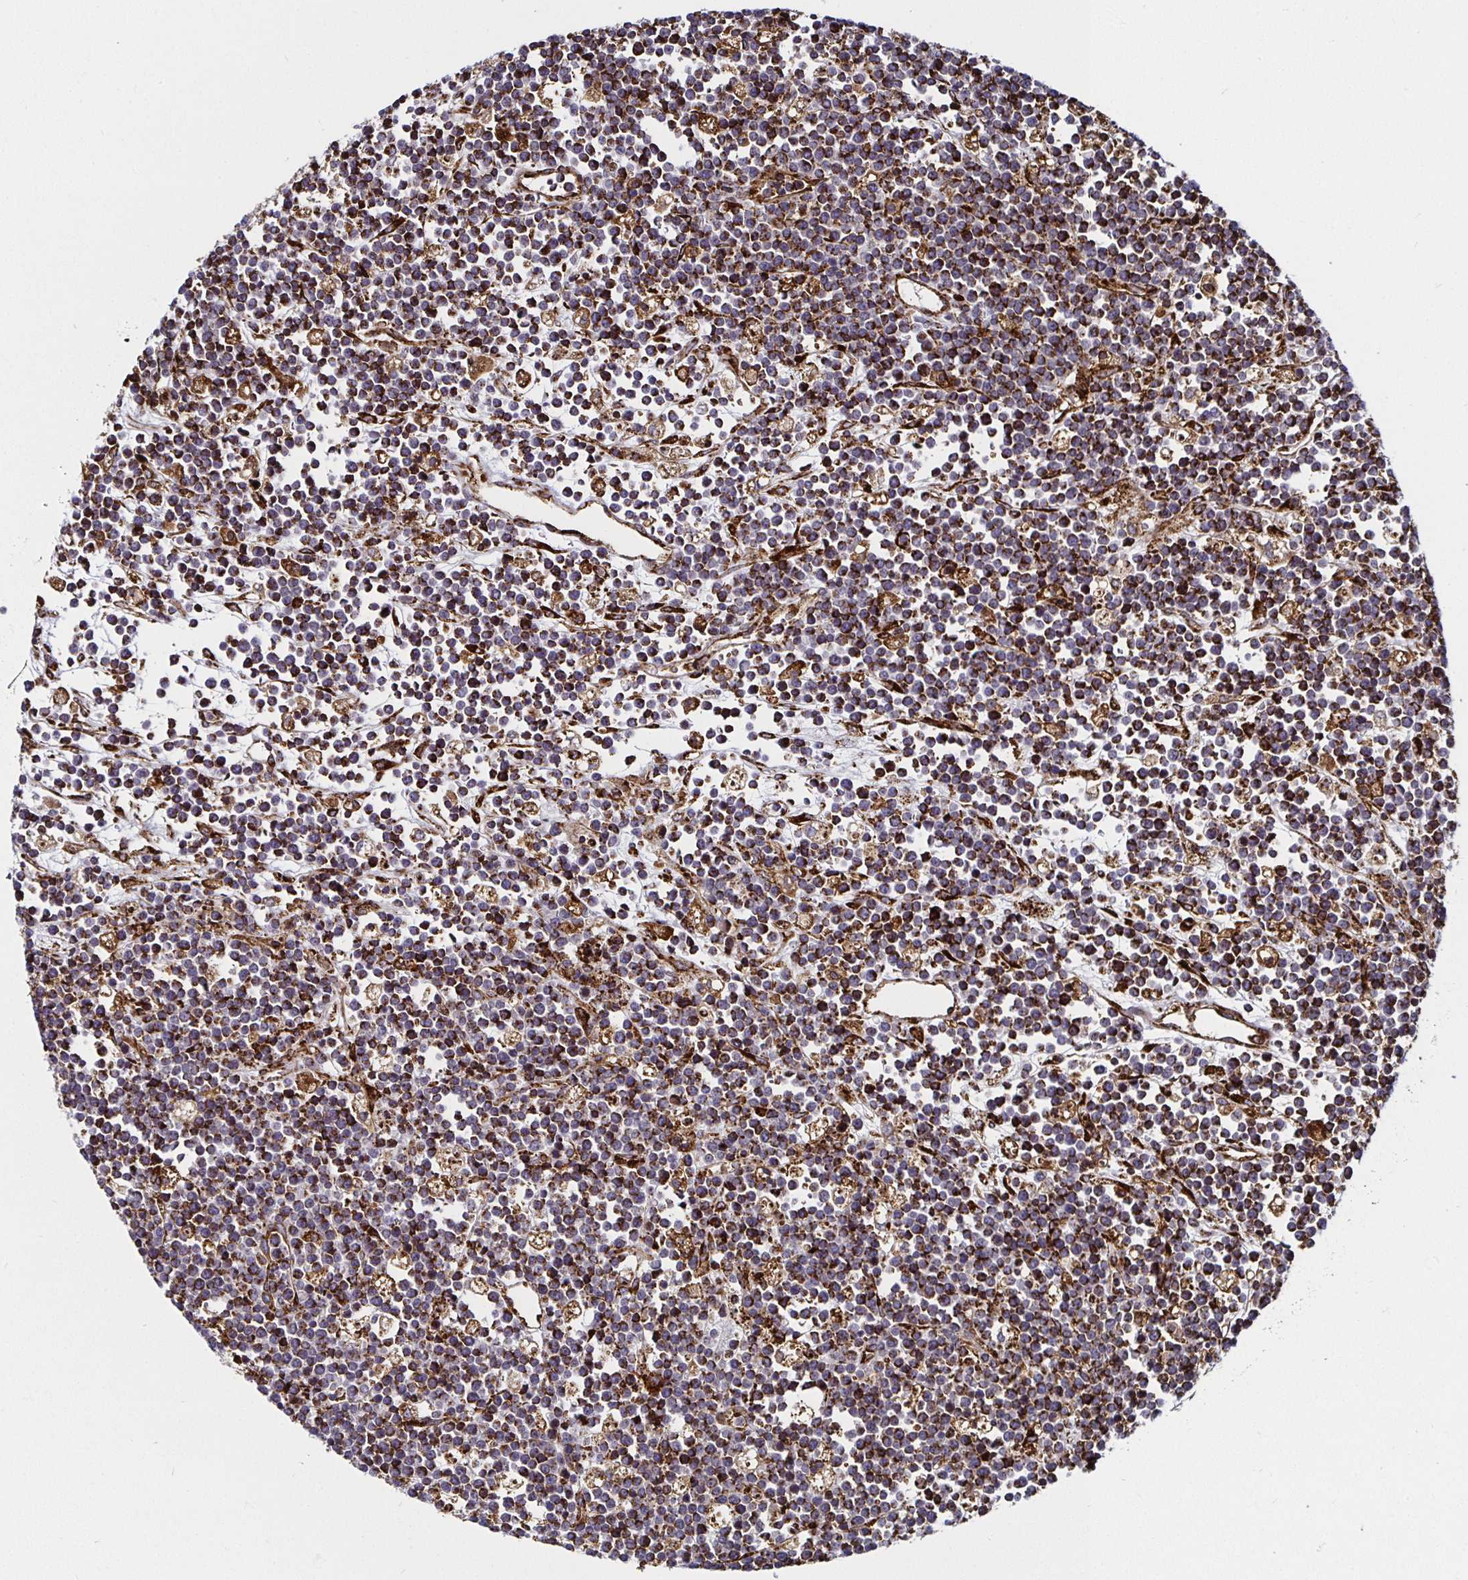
{"staining": {"intensity": "moderate", "quantity": ">75%", "location": "cytoplasmic/membranous"}, "tissue": "lymphoma", "cell_type": "Tumor cells", "image_type": "cancer", "snomed": [{"axis": "morphology", "description": "Malignant lymphoma, non-Hodgkin's type, High grade"}, {"axis": "topography", "description": "Ovary"}], "caption": "The immunohistochemical stain shows moderate cytoplasmic/membranous positivity in tumor cells of high-grade malignant lymphoma, non-Hodgkin's type tissue.", "gene": "SMYD3", "patient": {"sex": "female", "age": 56}}